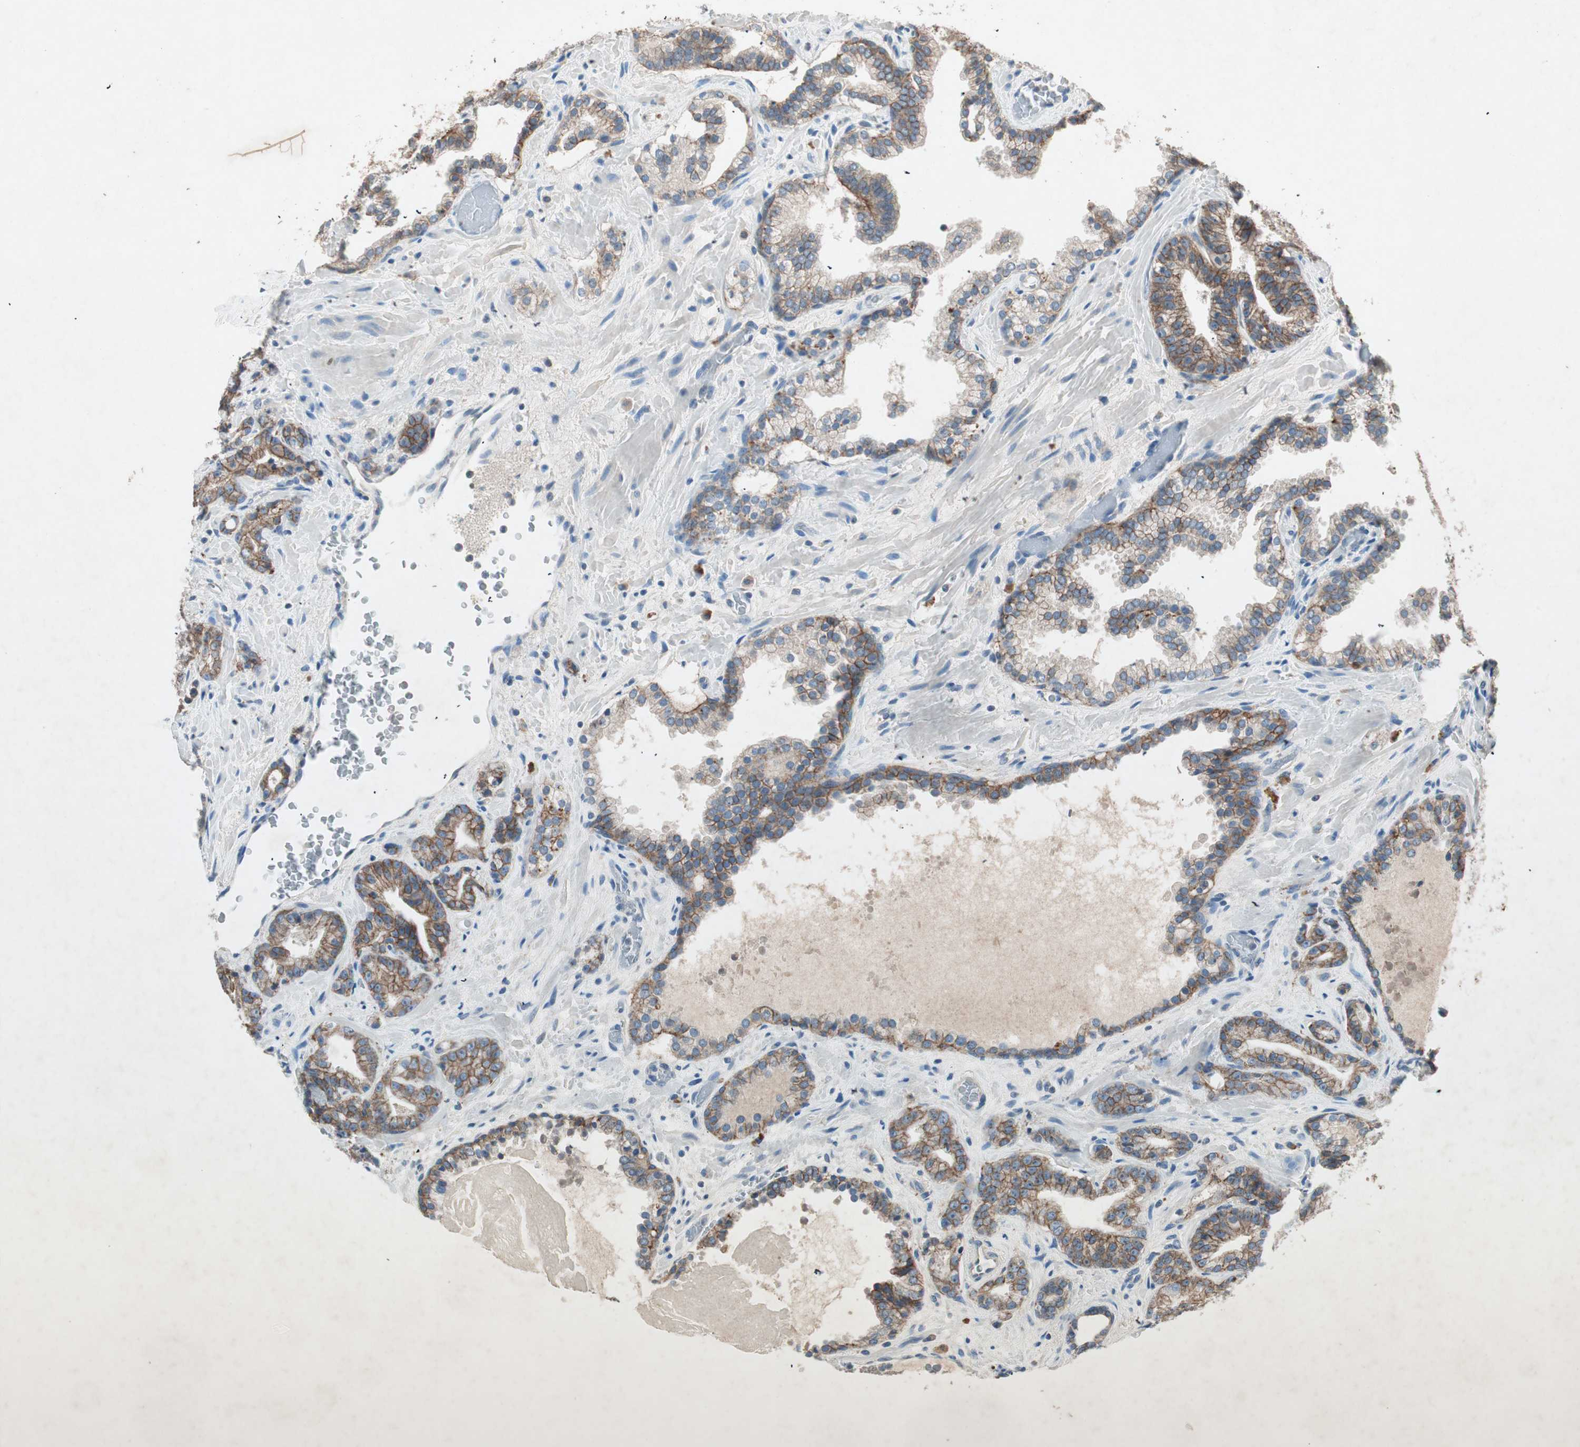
{"staining": {"intensity": "moderate", "quantity": ">75%", "location": "cytoplasmic/membranous"}, "tissue": "prostate cancer", "cell_type": "Tumor cells", "image_type": "cancer", "snomed": [{"axis": "morphology", "description": "Adenocarcinoma, Low grade"}, {"axis": "topography", "description": "Prostate"}], "caption": "Immunohistochemical staining of prostate cancer exhibits medium levels of moderate cytoplasmic/membranous protein staining in about >75% of tumor cells.", "gene": "NKAIN1", "patient": {"sex": "male", "age": 63}}